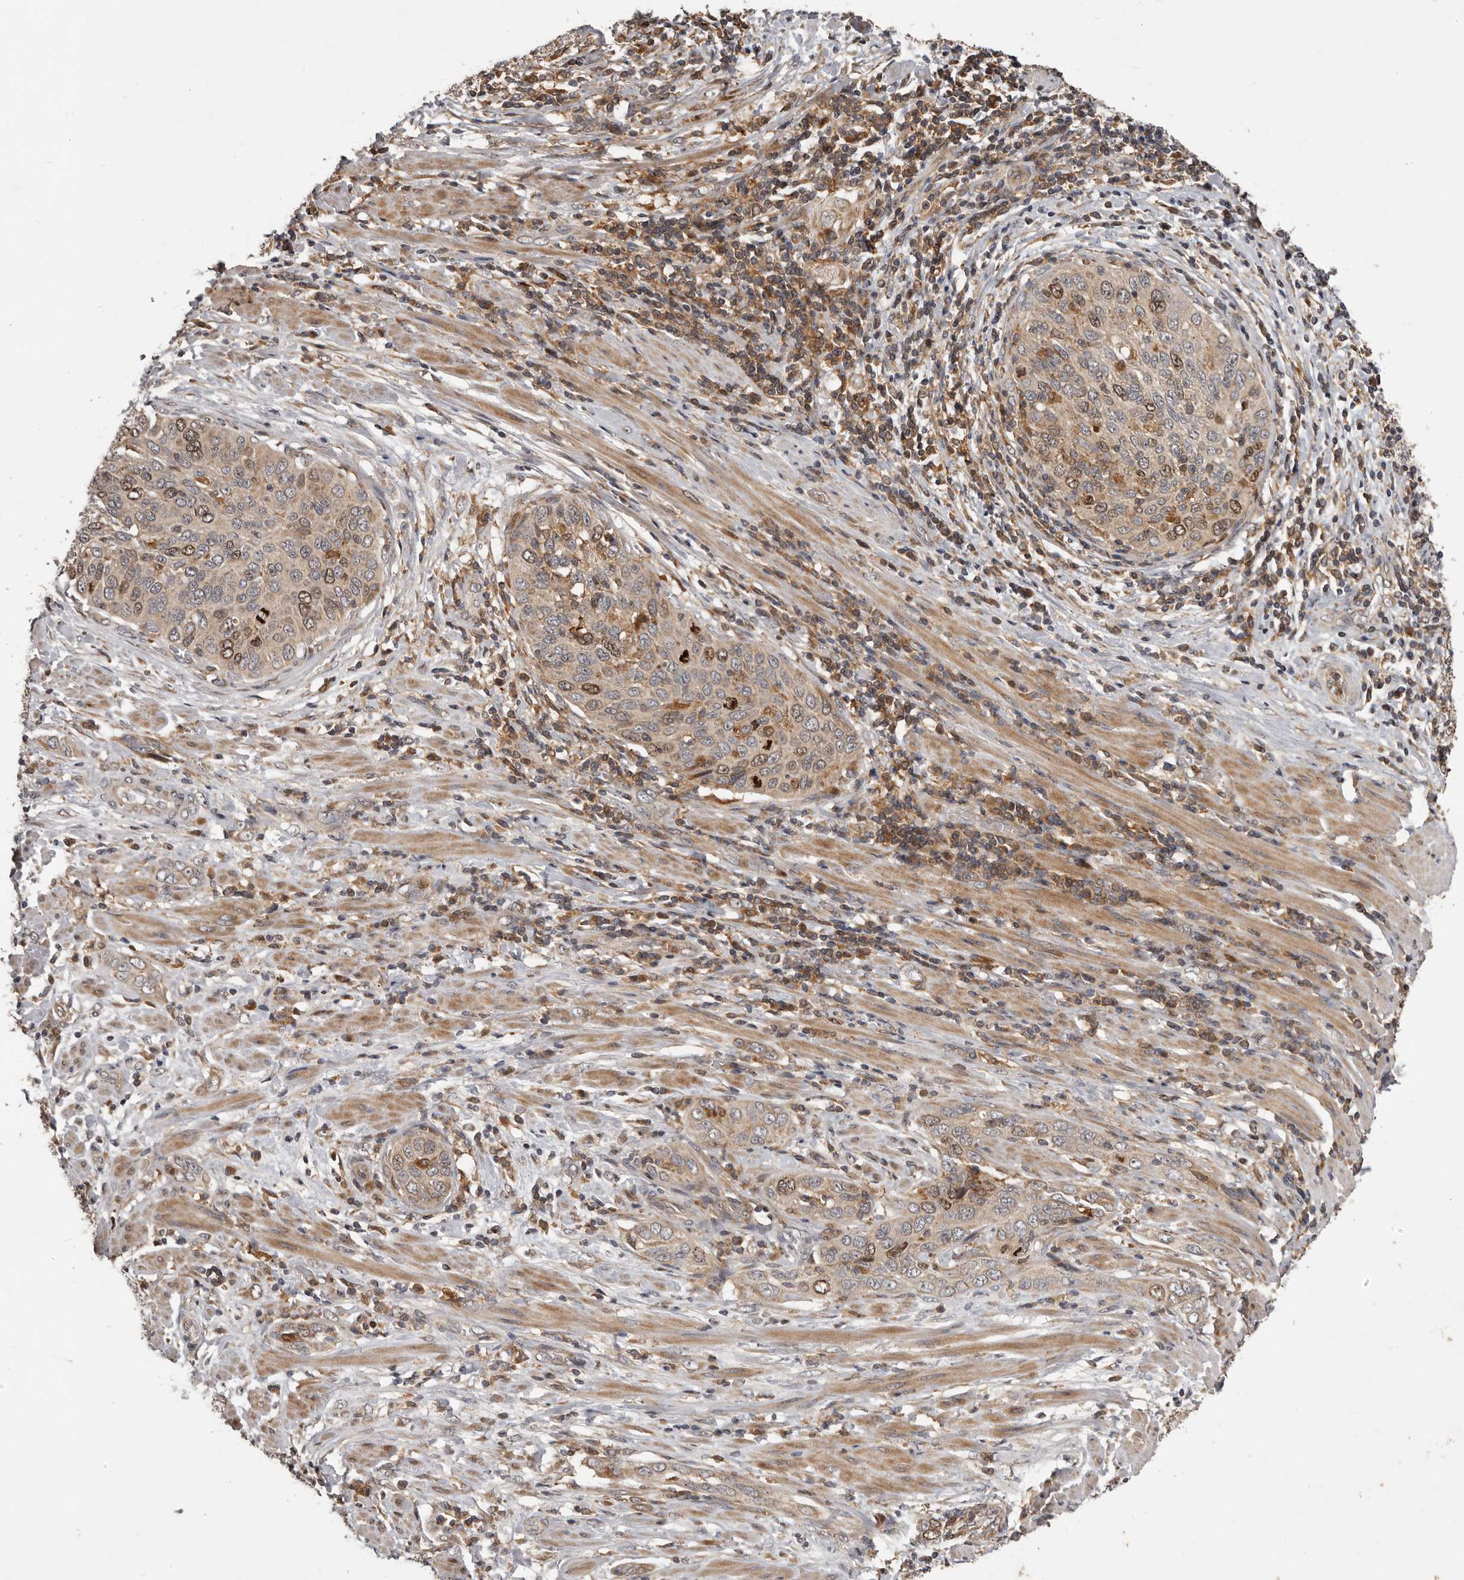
{"staining": {"intensity": "moderate", "quantity": "25%-75%", "location": "cytoplasmic/membranous,nuclear"}, "tissue": "cervical cancer", "cell_type": "Tumor cells", "image_type": "cancer", "snomed": [{"axis": "morphology", "description": "Squamous cell carcinoma, NOS"}, {"axis": "topography", "description": "Cervix"}], "caption": "A brown stain shows moderate cytoplasmic/membranous and nuclear staining of a protein in human cervical squamous cell carcinoma tumor cells.", "gene": "RNF187", "patient": {"sex": "female", "age": 60}}